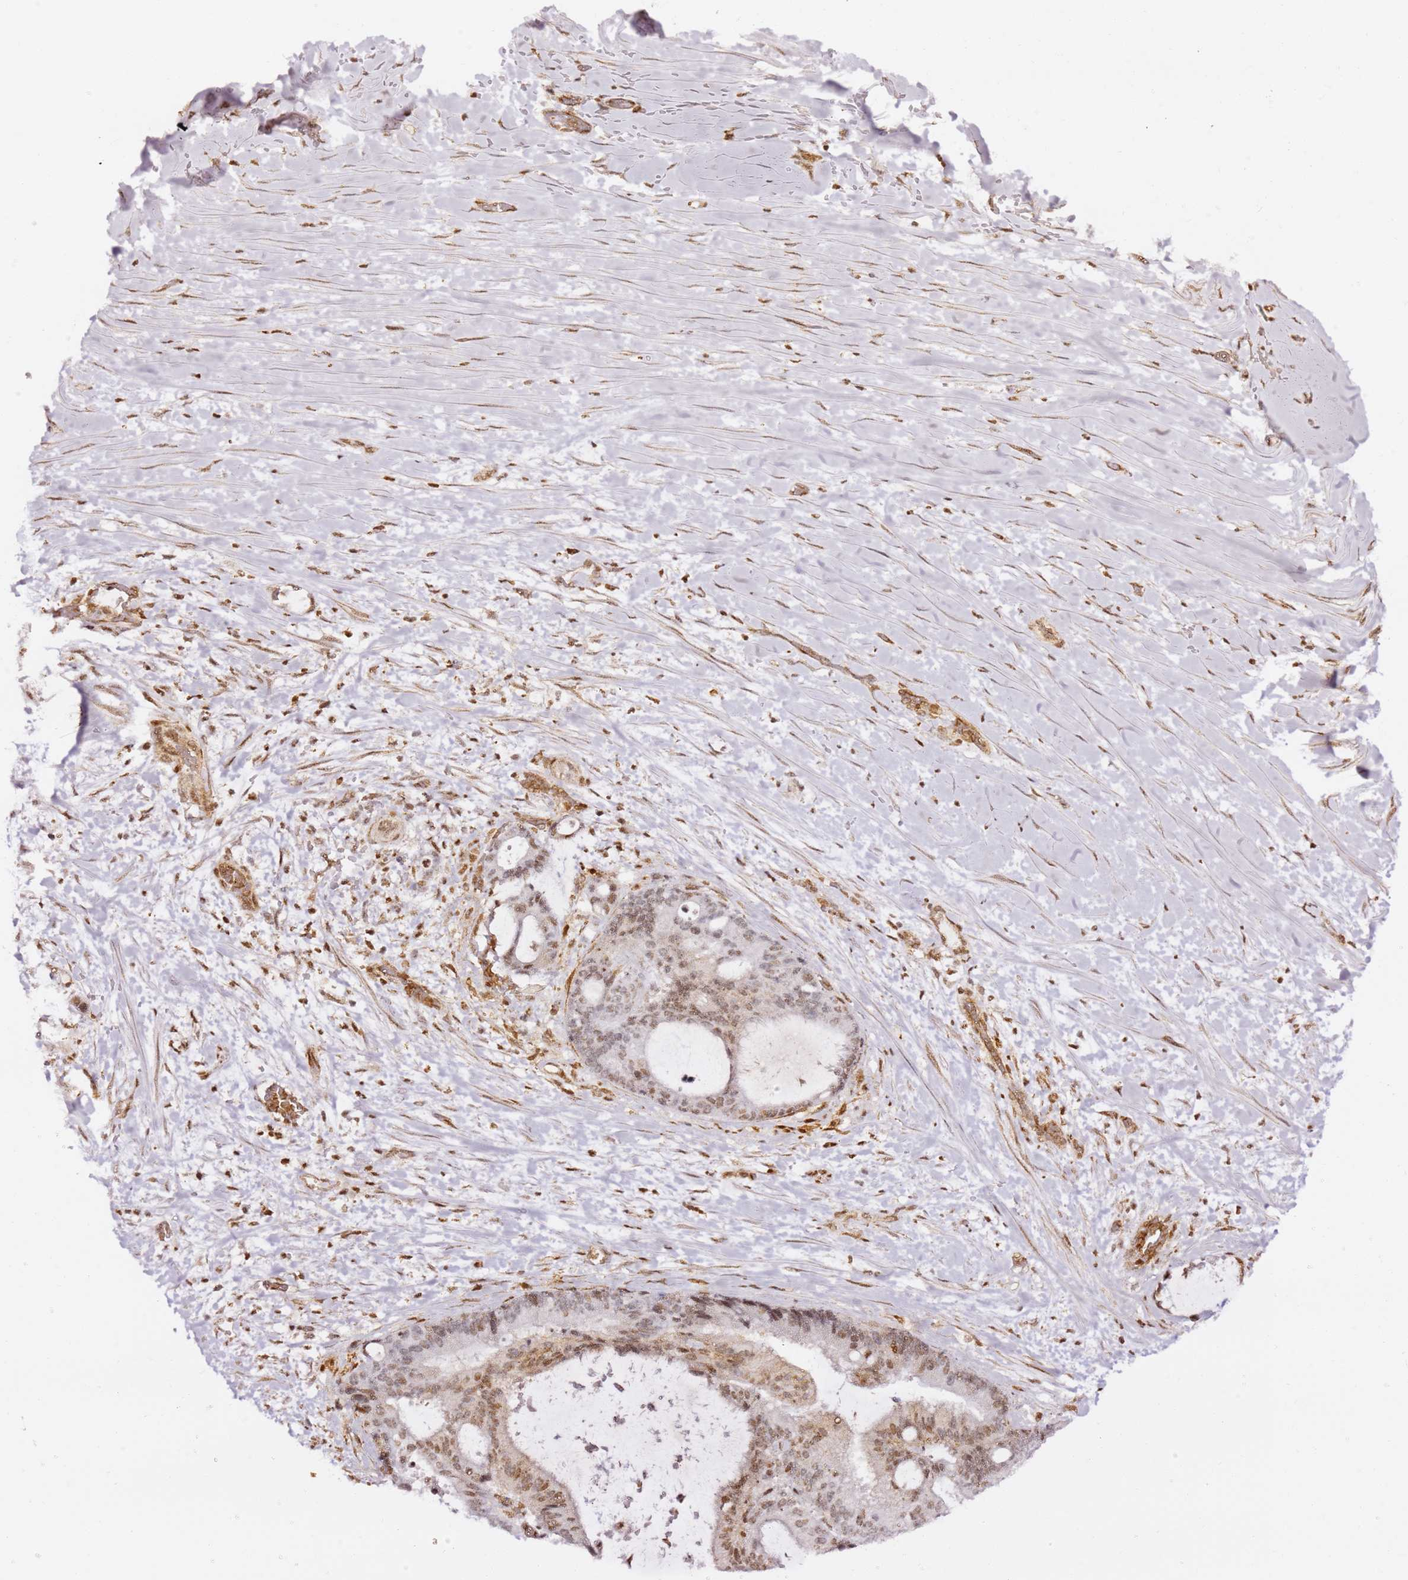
{"staining": {"intensity": "moderate", "quantity": "25%-75%", "location": "nuclear"}, "tissue": "liver cancer", "cell_type": "Tumor cells", "image_type": "cancer", "snomed": [{"axis": "morphology", "description": "Normal tissue, NOS"}, {"axis": "morphology", "description": "Cholangiocarcinoma"}, {"axis": "topography", "description": "Liver"}, {"axis": "topography", "description": "Peripheral nerve tissue"}], "caption": "About 25%-75% of tumor cells in liver cancer (cholangiocarcinoma) show moderate nuclear protein staining as visualized by brown immunohistochemical staining.", "gene": "GBP2", "patient": {"sex": "female", "age": 73}}